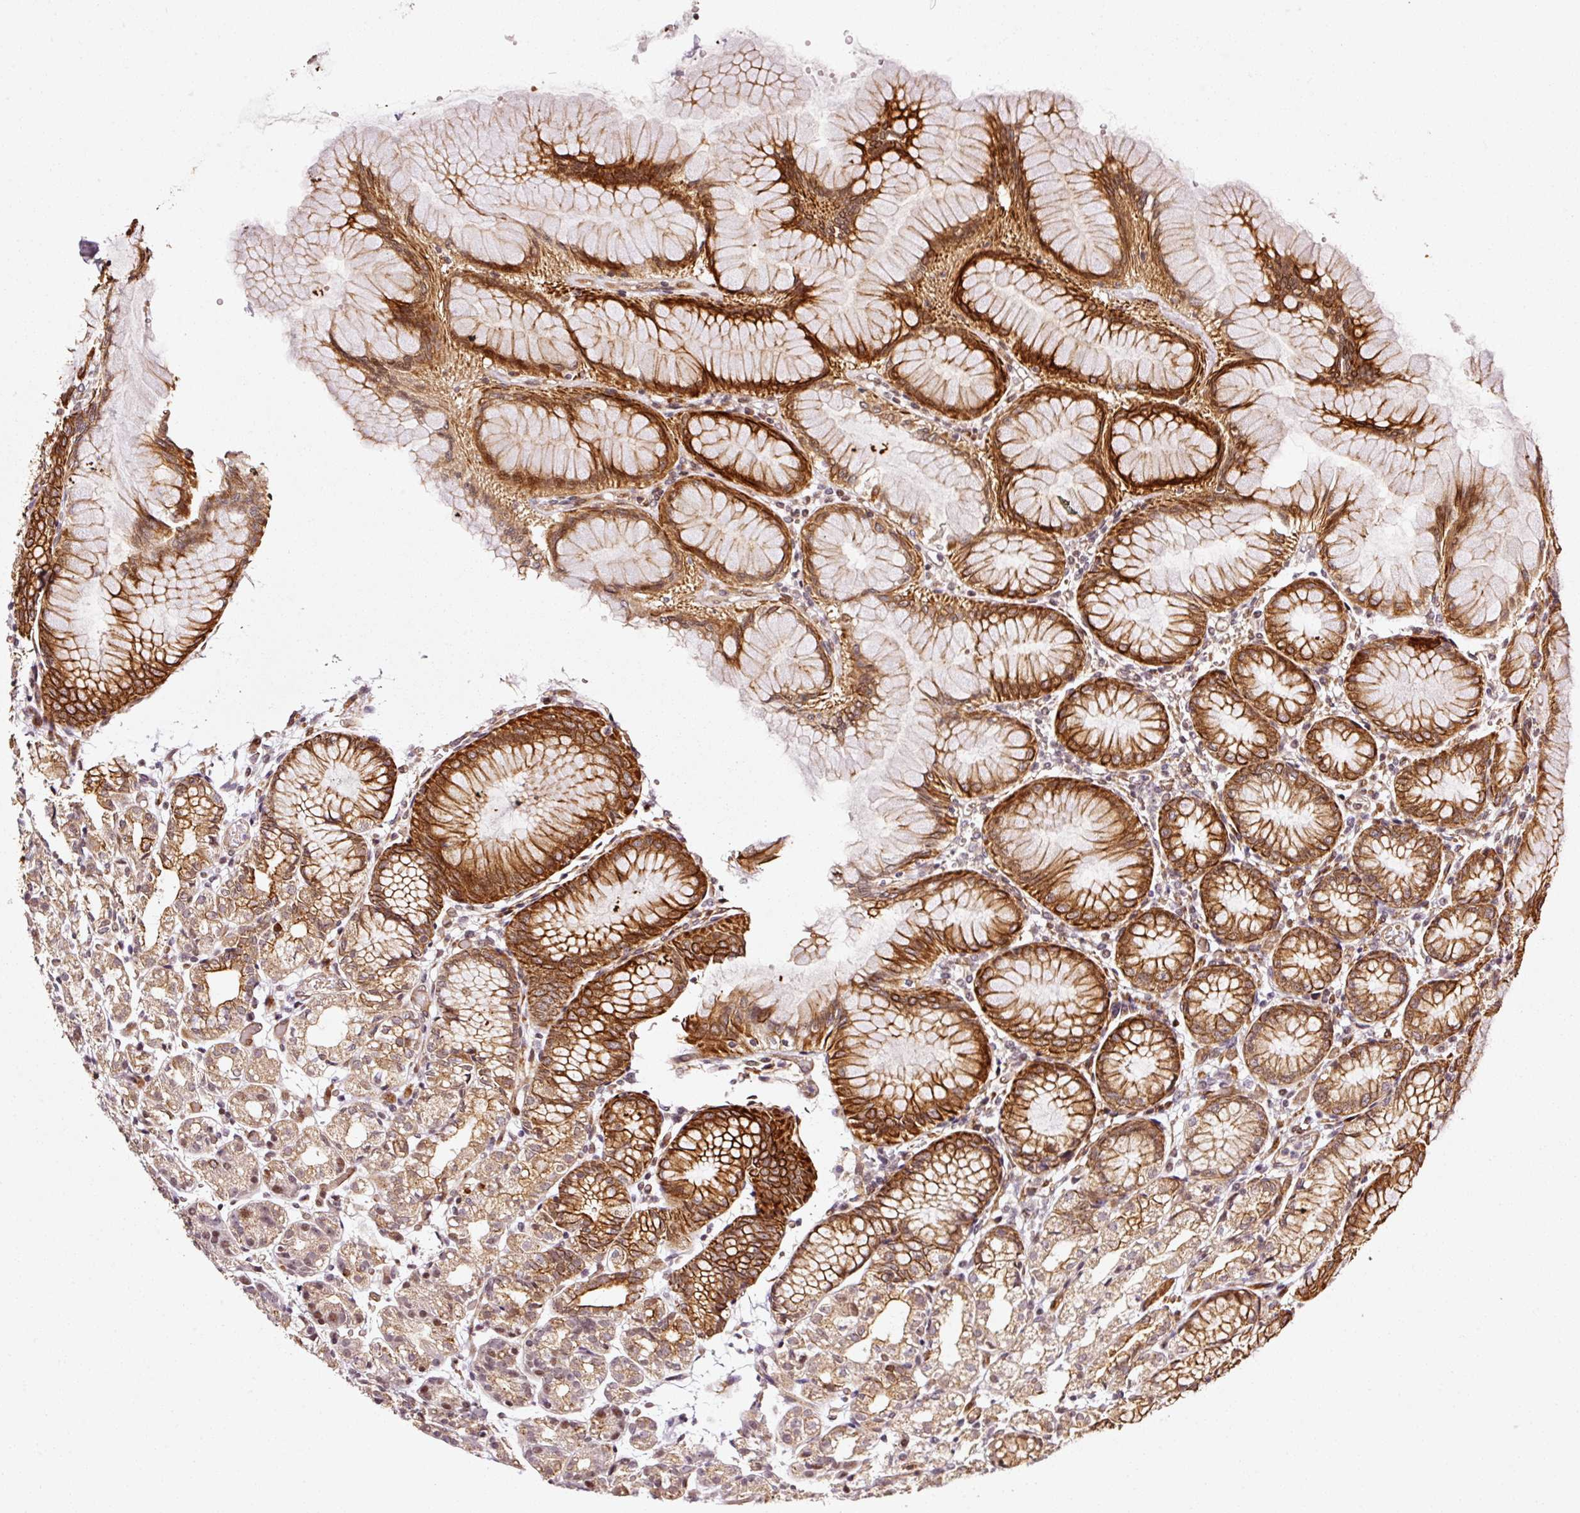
{"staining": {"intensity": "strong", "quantity": "25%-75%", "location": "cytoplasmic/membranous,nuclear"}, "tissue": "stomach", "cell_type": "Glandular cells", "image_type": "normal", "snomed": [{"axis": "morphology", "description": "Normal tissue, NOS"}, {"axis": "topography", "description": "Stomach"}], "caption": "The image exhibits a brown stain indicating the presence of a protein in the cytoplasmic/membranous,nuclear of glandular cells in stomach.", "gene": "ANKRD20A1", "patient": {"sex": "female", "age": 57}}